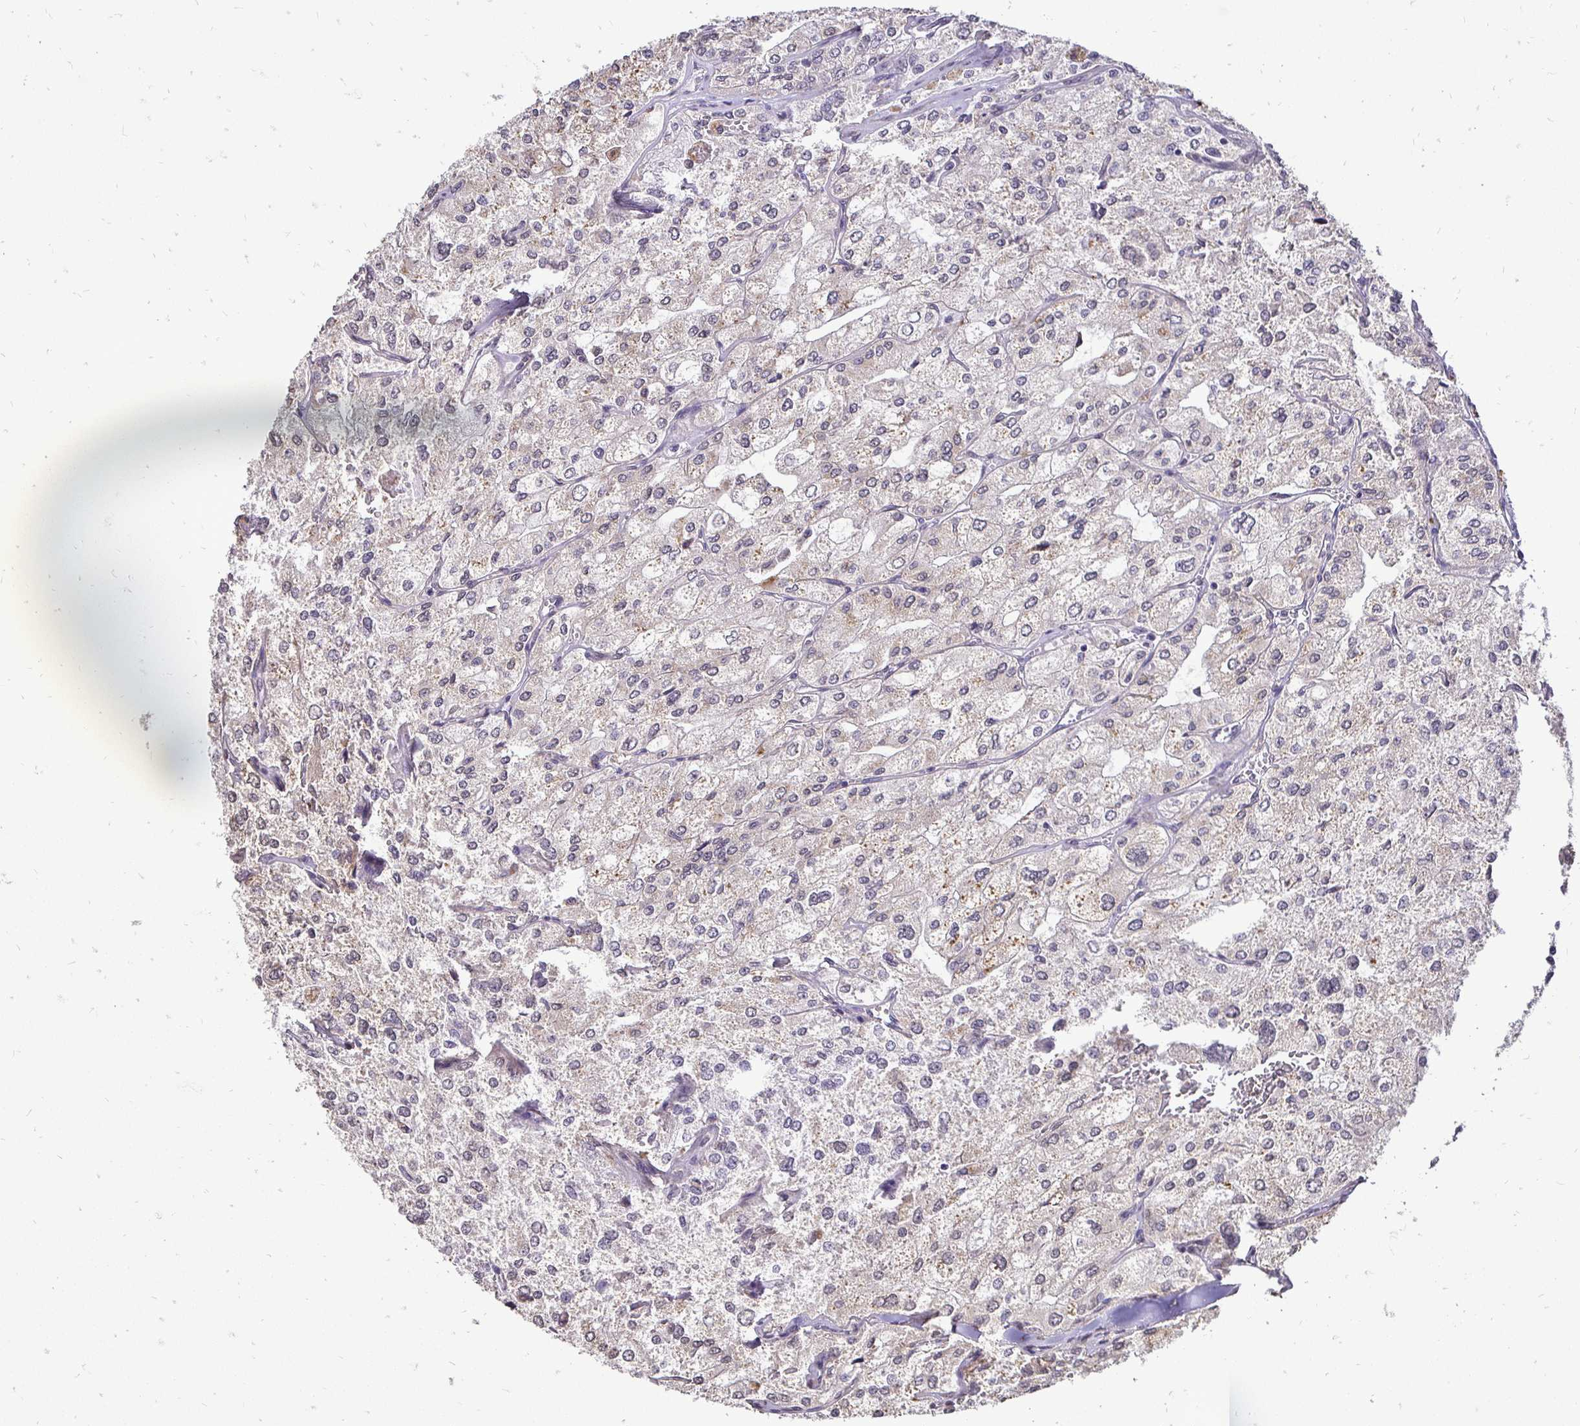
{"staining": {"intensity": "weak", "quantity": "25%-75%", "location": "cytoplasmic/membranous"}, "tissue": "renal cancer", "cell_type": "Tumor cells", "image_type": "cancer", "snomed": [{"axis": "morphology", "description": "Adenocarcinoma, NOS"}, {"axis": "topography", "description": "Kidney"}], "caption": "A brown stain highlights weak cytoplasmic/membranous staining of a protein in human renal adenocarcinoma tumor cells.", "gene": "RHEBL1", "patient": {"sex": "female", "age": 70}}